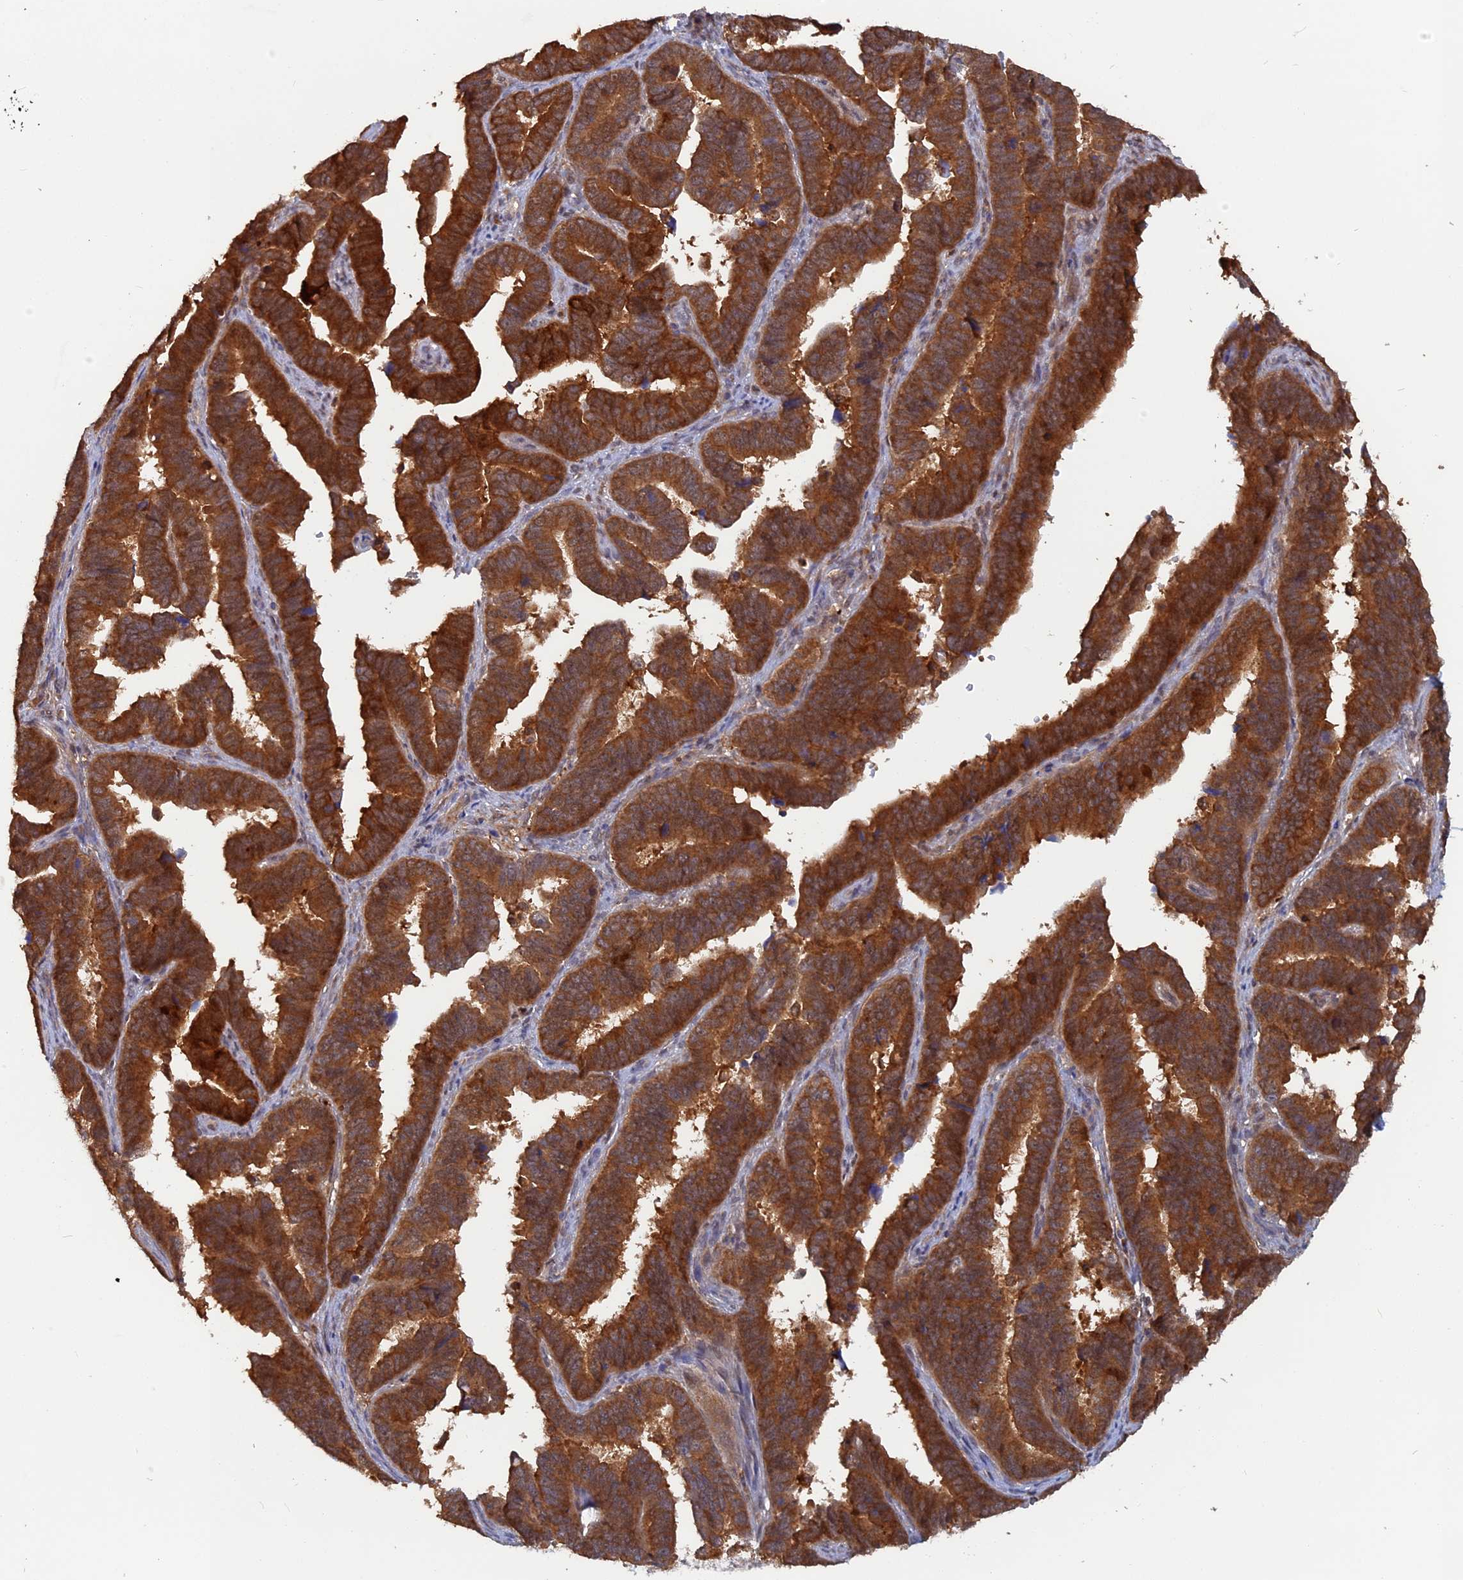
{"staining": {"intensity": "strong", "quantity": ">75%", "location": "cytoplasmic/membranous"}, "tissue": "endometrial cancer", "cell_type": "Tumor cells", "image_type": "cancer", "snomed": [{"axis": "morphology", "description": "Adenocarcinoma, NOS"}, {"axis": "topography", "description": "Endometrium"}], "caption": "Strong cytoplasmic/membranous positivity for a protein is seen in about >75% of tumor cells of endometrial cancer using IHC.", "gene": "BLVRA", "patient": {"sex": "female", "age": 75}}